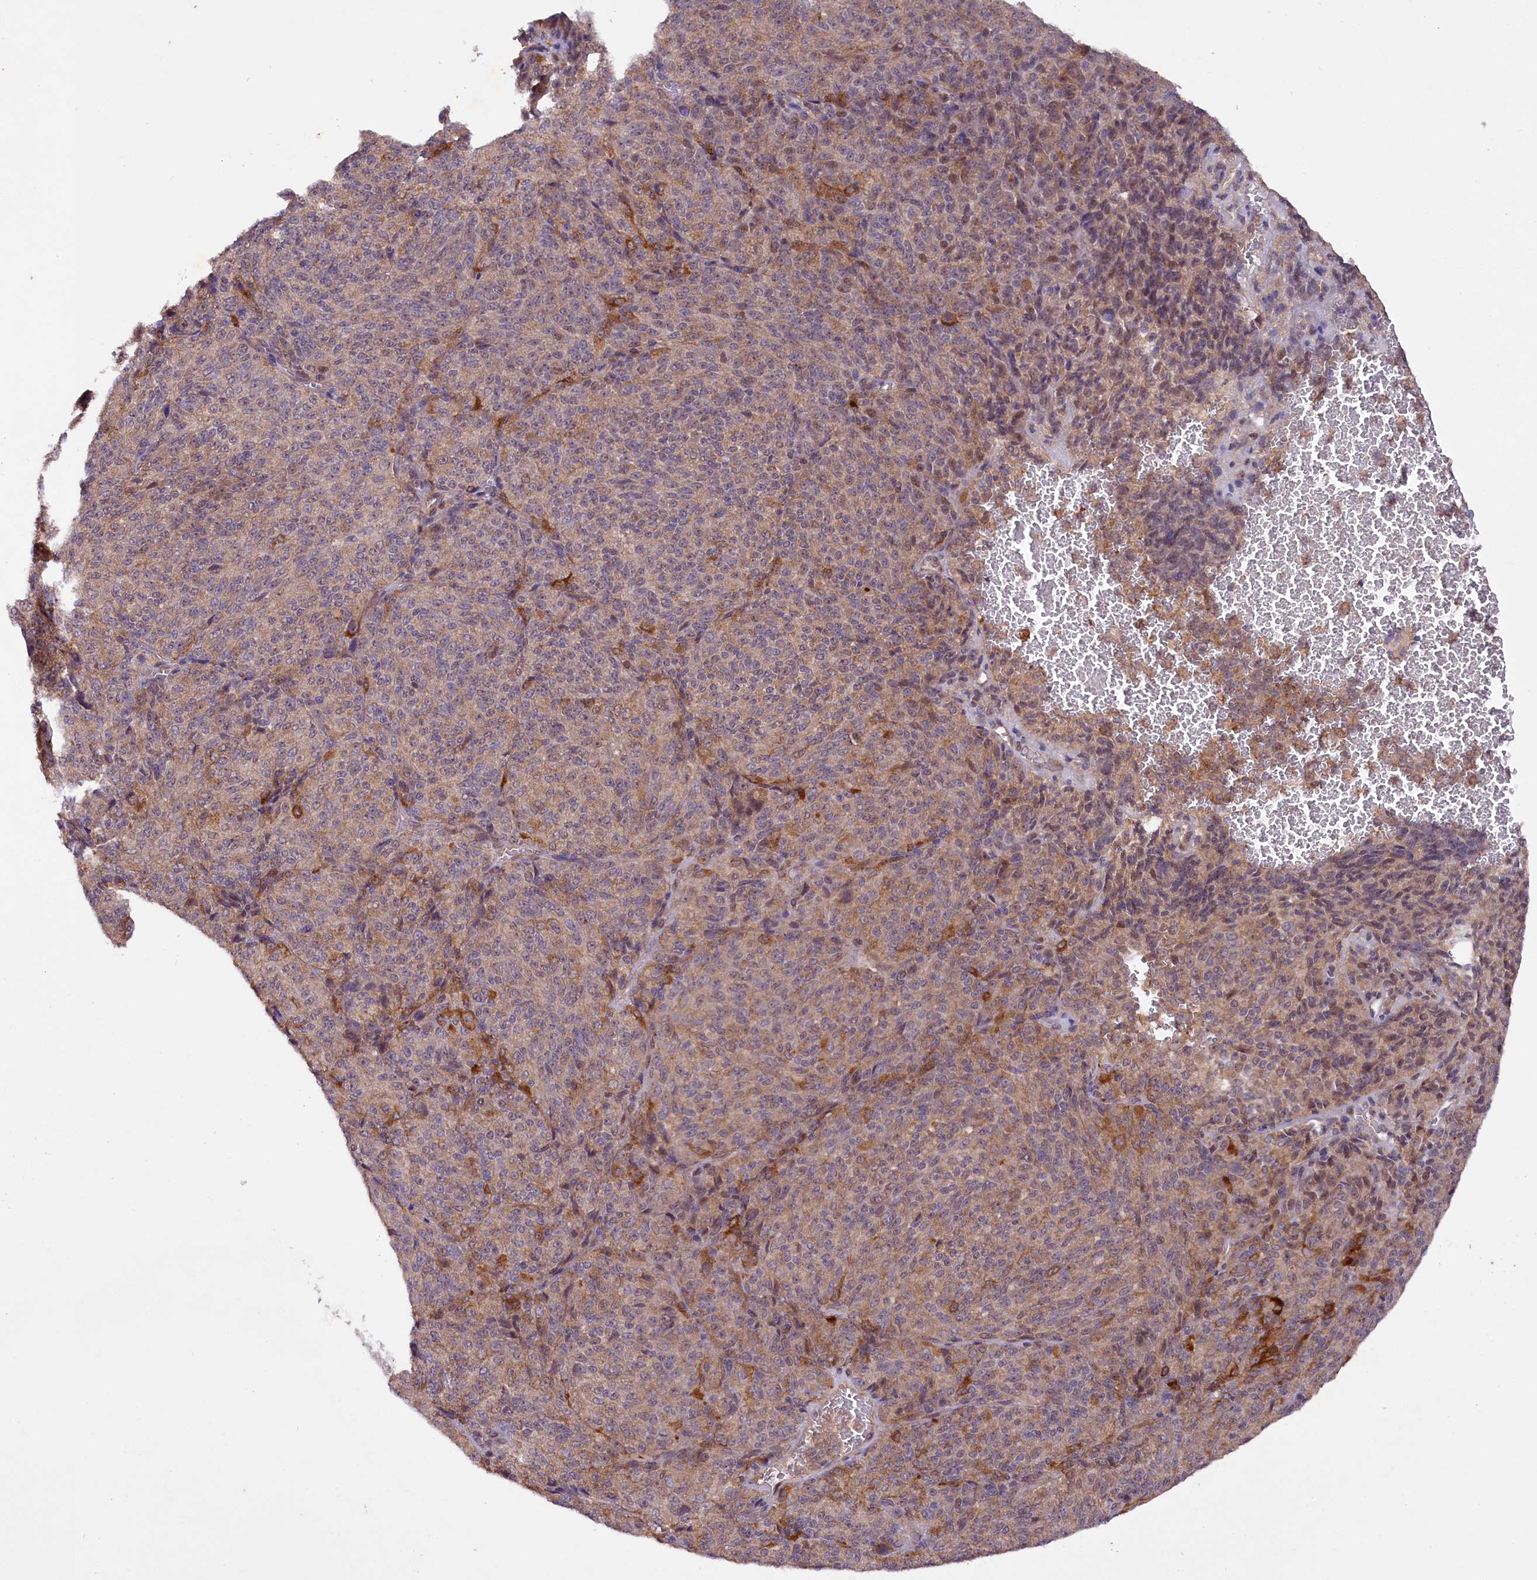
{"staining": {"intensity": "weak", "quantity": ">75%", "location": "cytoplasmic/membranous,nuclear"}, "tissue": "melanoma", "cell_type": "Tumor cells", "image_type": "cancer", "snomed": [{"axis": "morphology", "description": "Malignant melanoma, Metastatic site"}, {"axis": "topography", "description": "Brain"}], "caption": "Malignant melanoma (metastatic site) tissue exhibits weak cytoplasmic/membranous and nuclear staining in about >75% of tumor cells", "gene": "PHLDB1", "patient": {"sex": "female", "age": 56}}